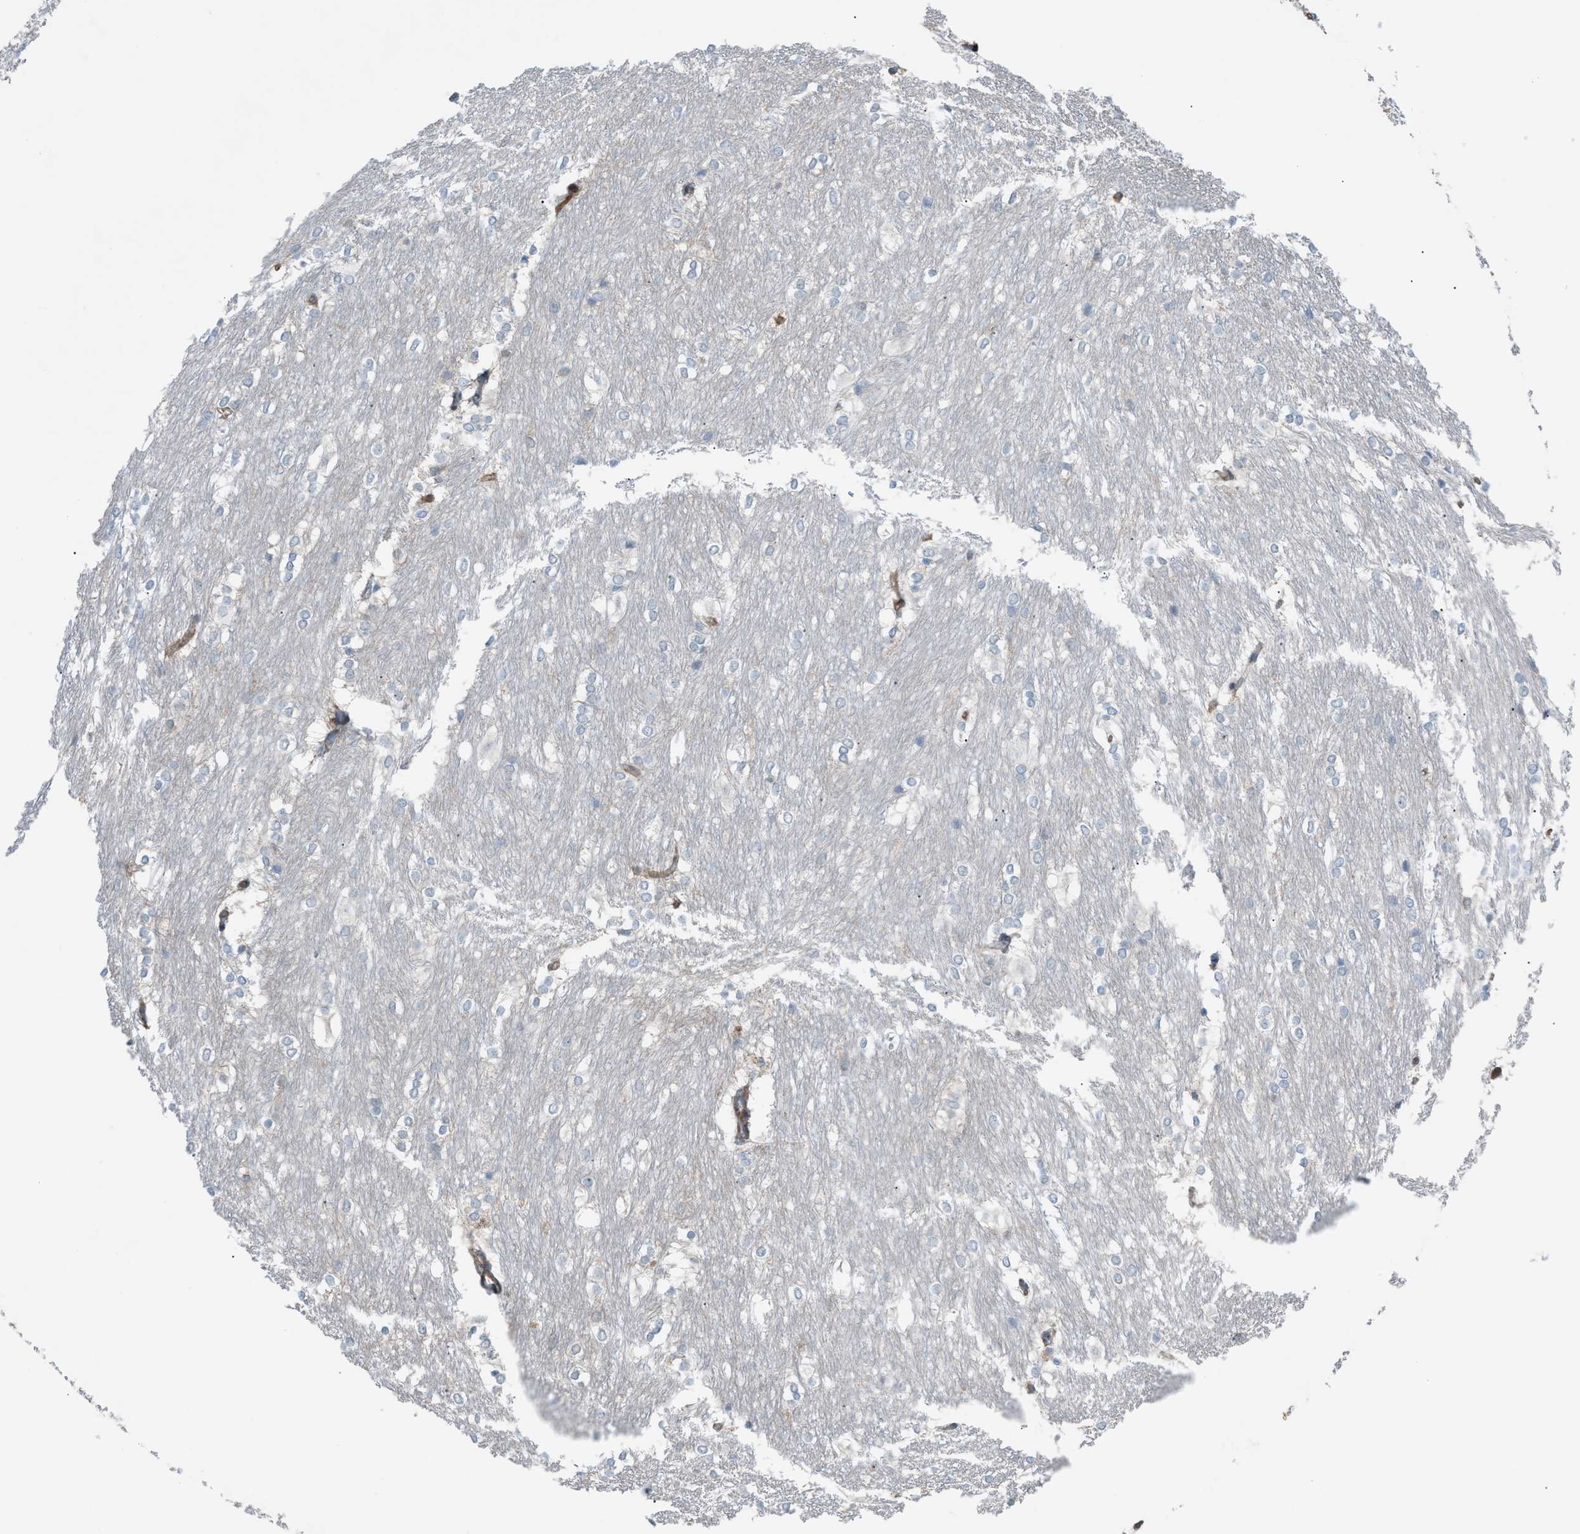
{"staining": {"intensity": "negative", "quantity": "none", "location": "none"}, "tissue": "caudate", "cell_type": "Glial cells", "image_type": "normal", "snomed": [{"axis": "morphology", "description": "Normal tissue, NOS"}, {"axis": "topography", "description": "Lateral ventricle wall"}], "caption": "DAB immunohistochemical staining of normal human caudate exhibits no significant expression in glial cells. (DAB IHC, high magnification).", "gene": "DYRK1A", "patient": {"sex": "female", "age": 19}}